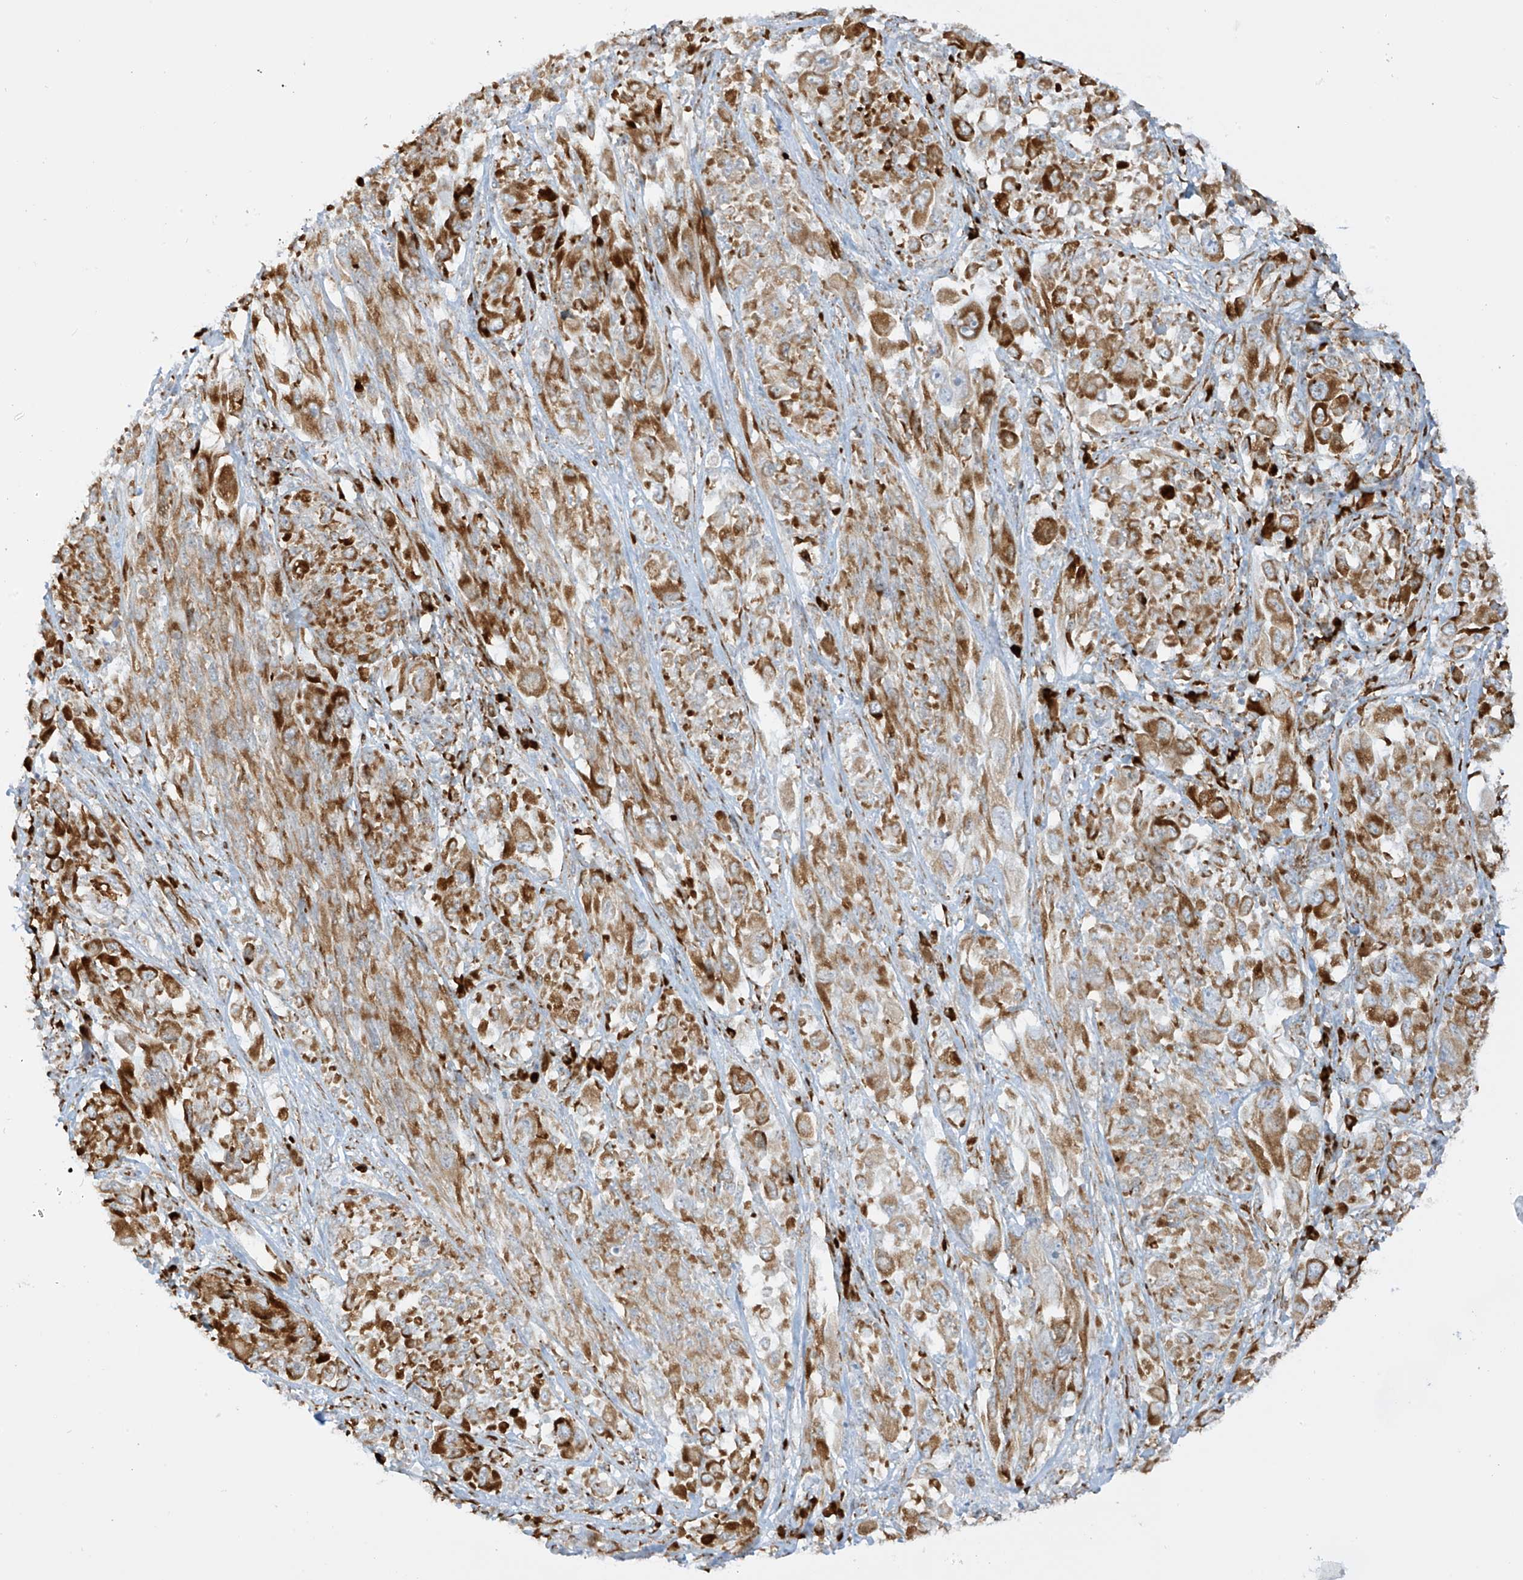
{"staining": {"intensity": "strong", "quantity": ">75%", "location": "cytoplasmic/membranous"}, "tissue": "melanoma", "cell_type": "Tumor cells", "image_type": "cancer", "snomed": [{"axis": "morphology", "description": "Malignant melanoma, NOS"}, {"axis": "topography", "description": "Skin"}], "caption": "Immunohistochemical staining of human malignant melanoma demonstrates high levels of strong cytoplasmic/membranous protein staining in about >75% of tumor cells.", "gene": "LRRC59", "patient": {"sex": "female", "age": 91}}